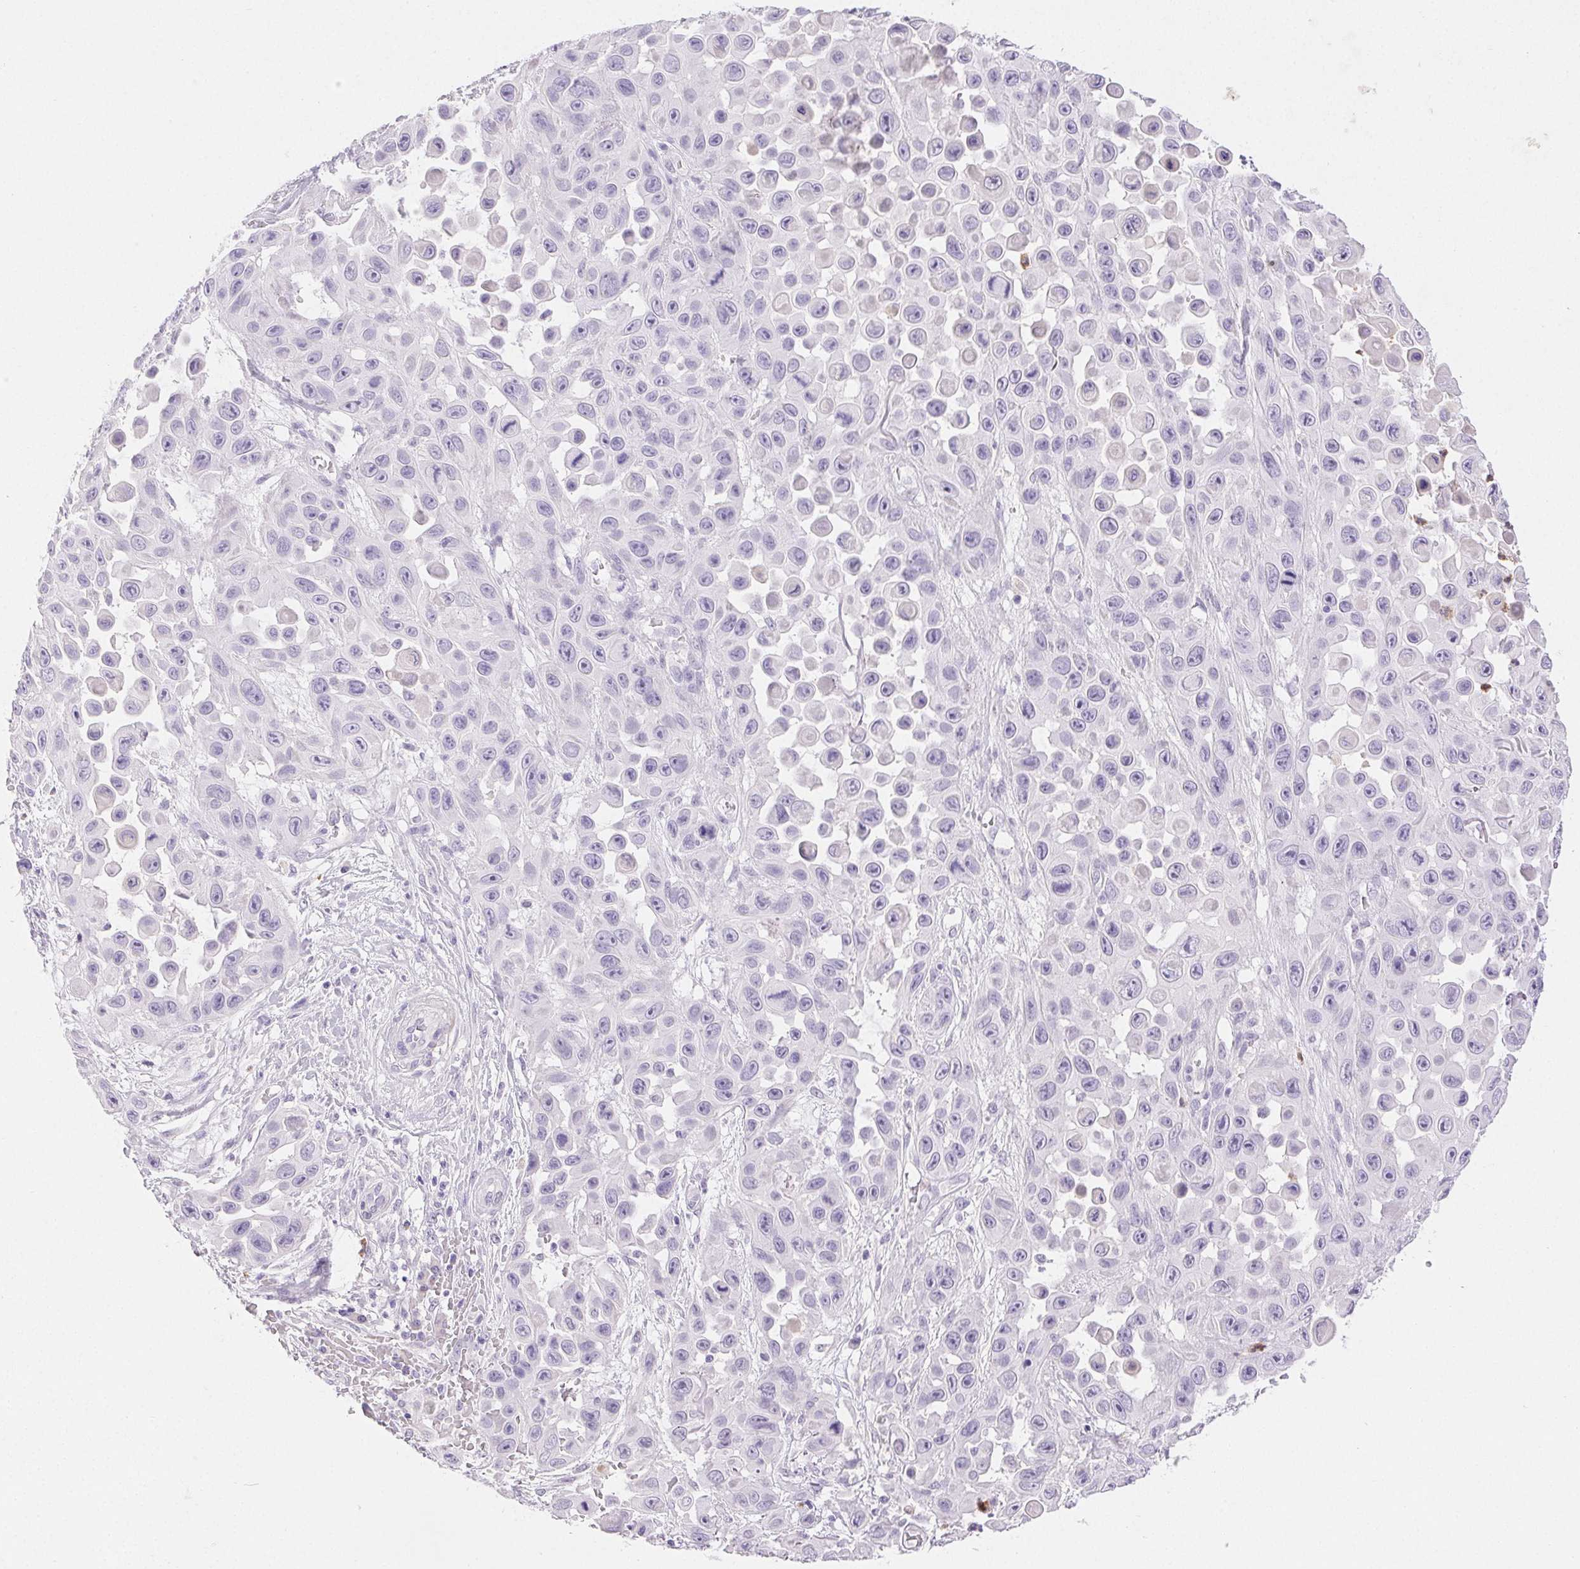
{"staining": {"intensity": "negative", "quantity": "none", "location": "none"}, "tissue": "skin cancer", "cell_type": "Tumor cells", "image_type": "cancer", "snomed": [{"axis": "morphology", "description": "Squamous cell carcinoma, NOS"}, {"axis": "topography", "description": "Skin"}], "caption": "High power microscopy image of an IHC image of skin cancer, revealing no significant expression in tumor cells.", "gene": "EMX2", "patient": {"sex": "male", "age": 81}}